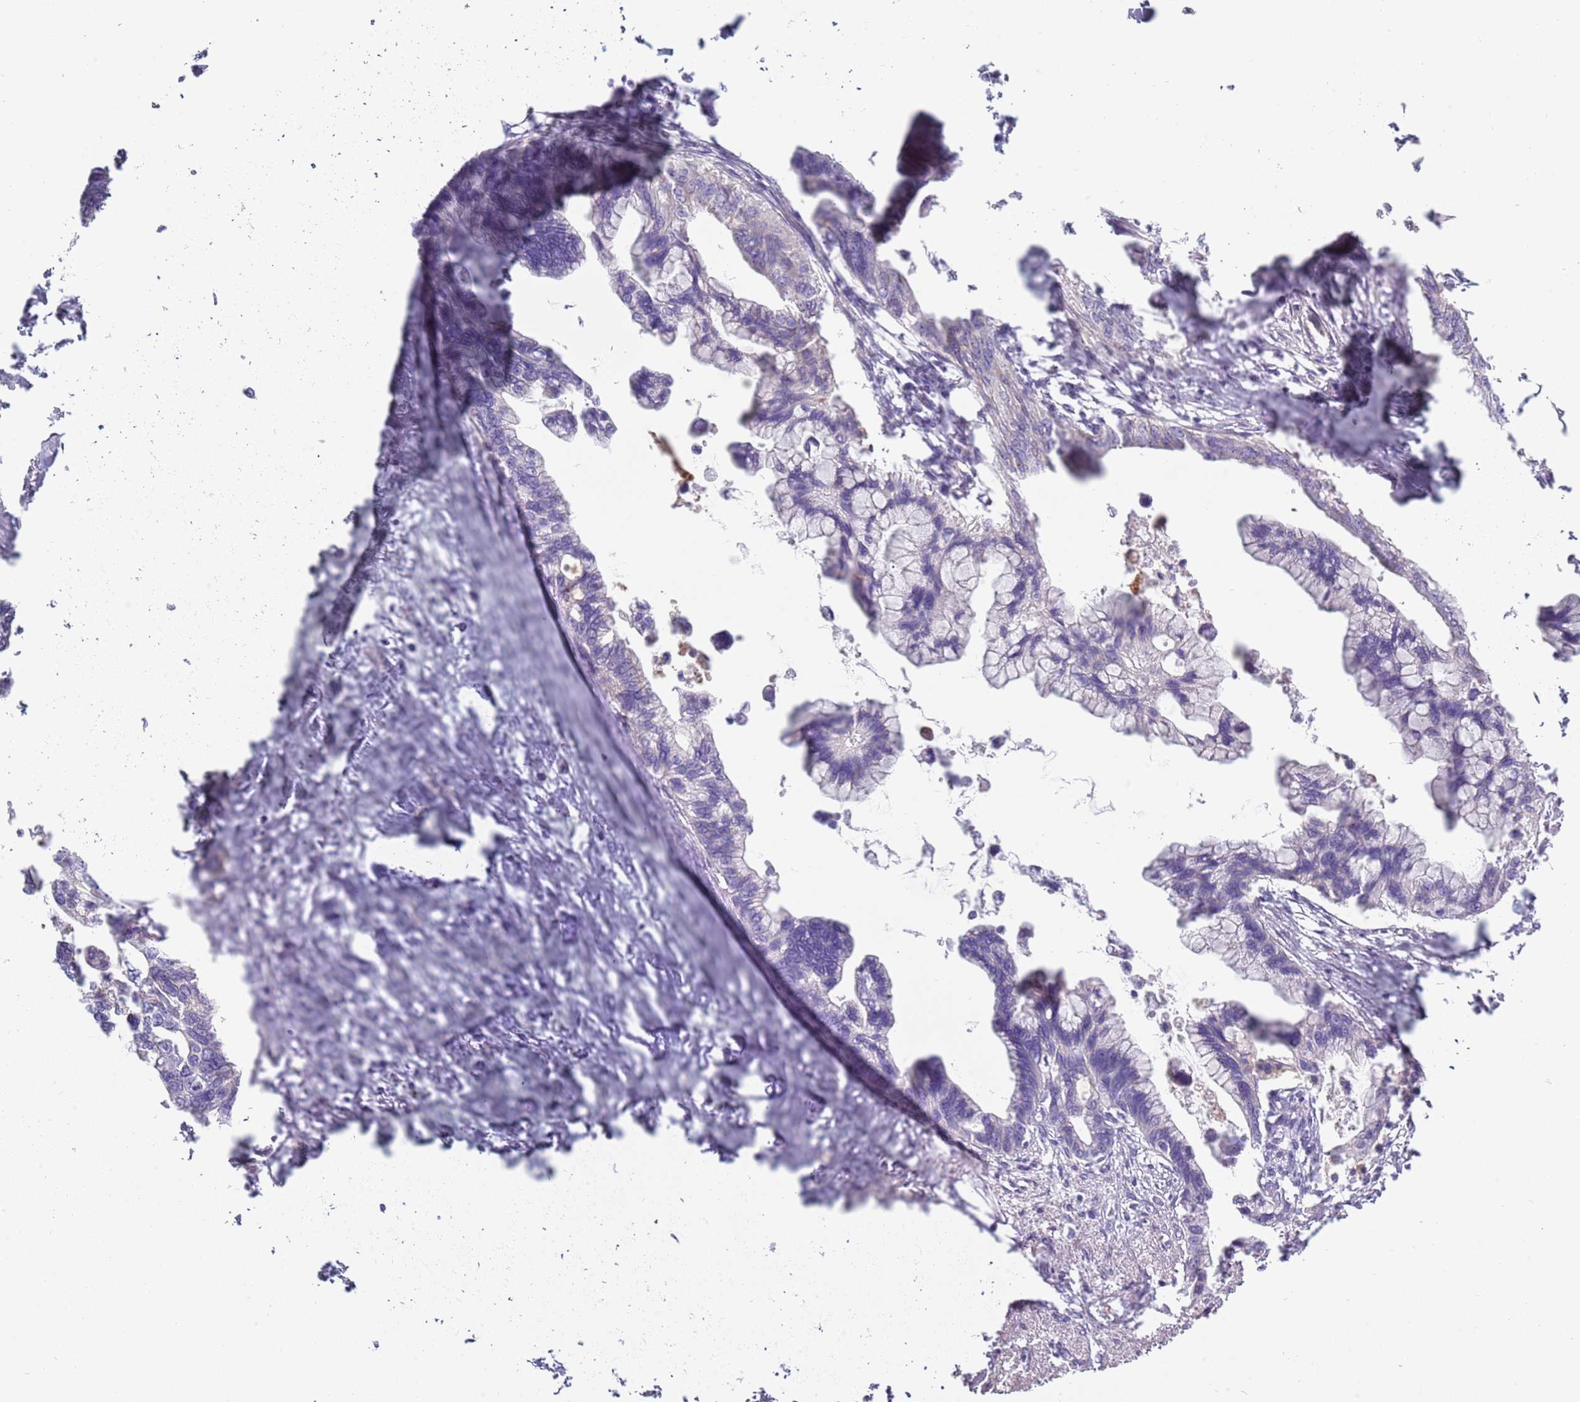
{"staining": {"intensity": "negative", "quantity": "none", "location": "none"}, "tissue": "pancreatic cancer", "cell_type": "Tumor cells", "image_type": "cancer", "snomed": [{"axis": "morphology", "description": "Adenocarcinoma, NOS"}, {"axis": "topography", "description": "Pancreas"}], "caption": "This is an immunohistochemistry (IHC) histopathology image of adenocarcinoma (pancreatic). There is no positivity in tumor cells.", "gene": "TNFRSF6B", "patient": {"sex": "female", "age": 83}}